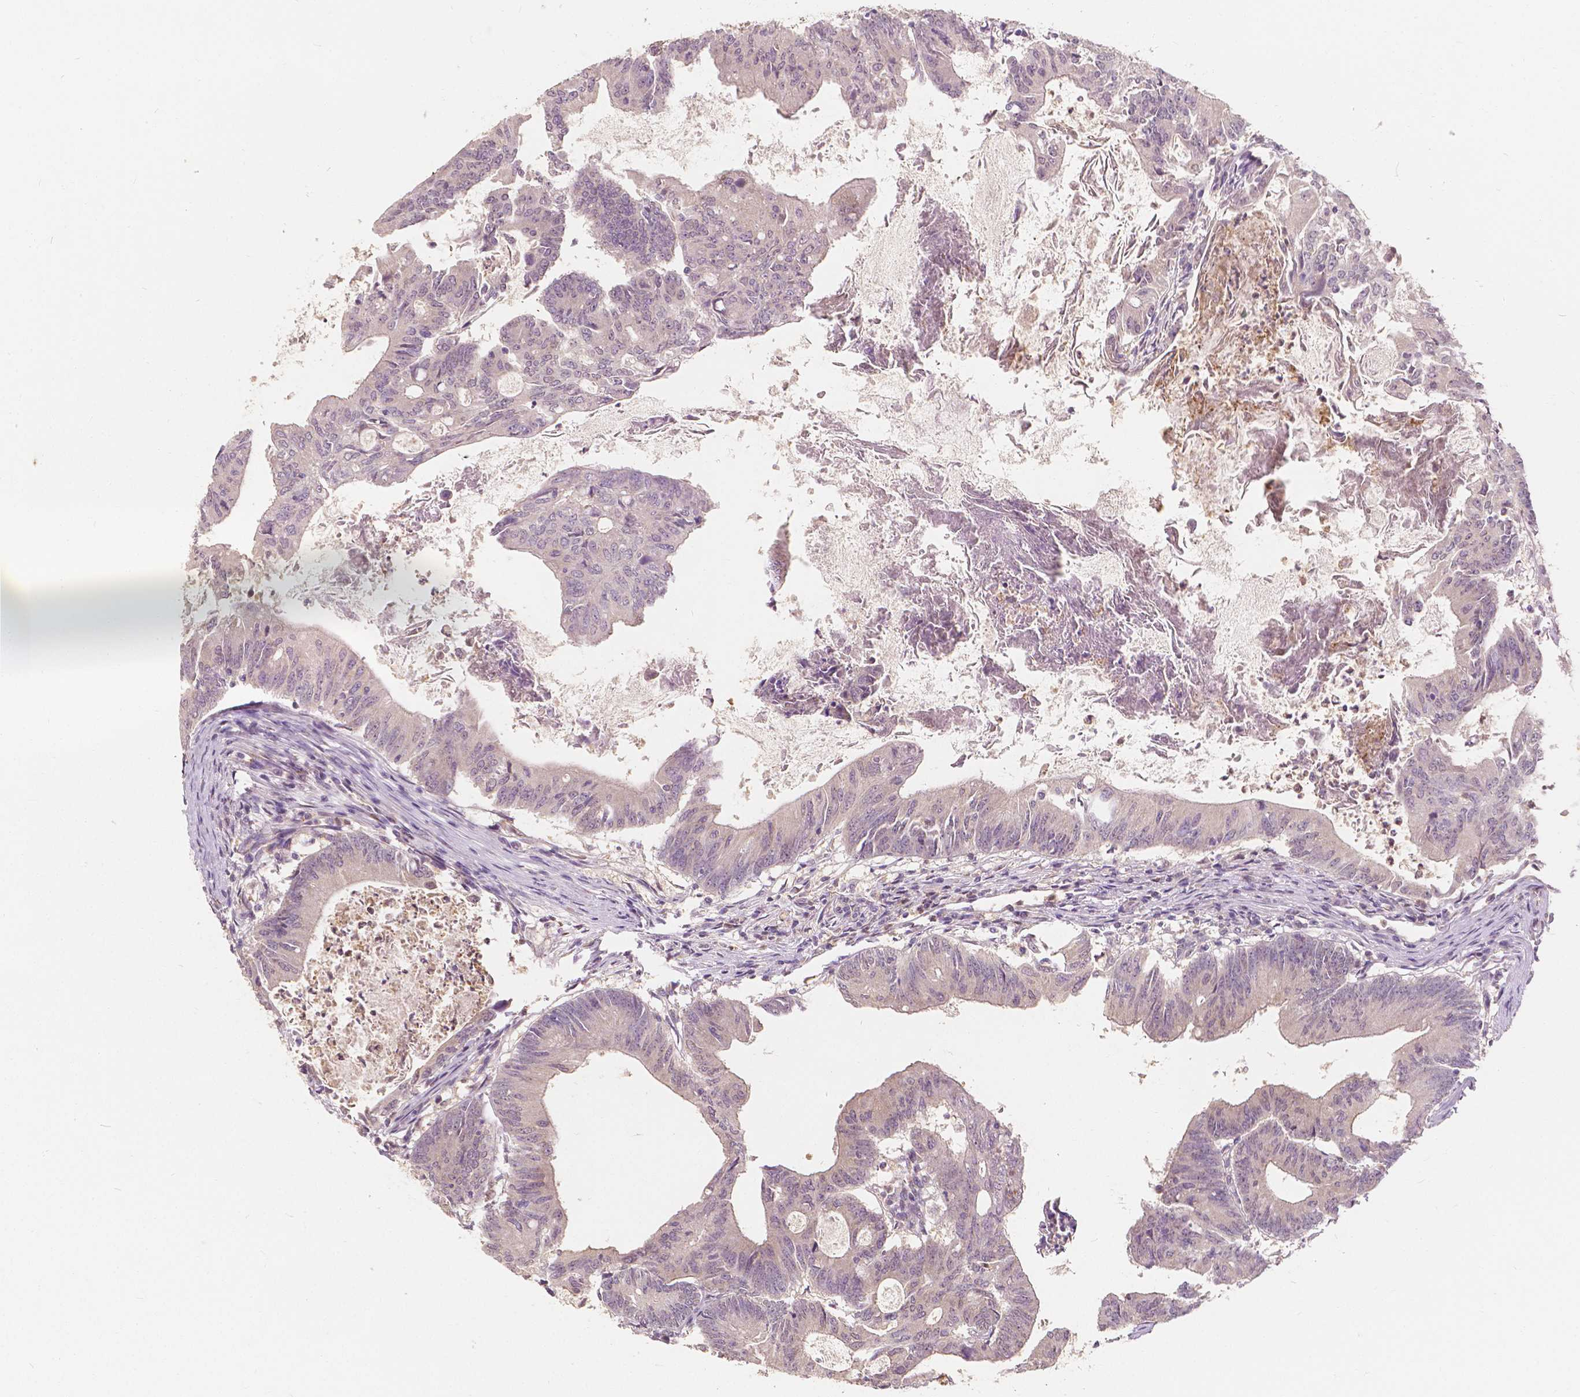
{"staining": {"intensity": "negative", "quantity": "none", "location": "none"}, "tissue": "colorectal cancer", "cell_type": "Tumor cells", "image_type": "cancer", "snomed": [{"axis": "morphology", "description": "Adenocarcinoma, NOS"}, {"axis": "topography", "description": "Colon"}], "caption": "This is an immunohistochemistry photomicrograph of human colorectal adenocarcinoma. There is no staining in tumor cells.", "gene": "NAPRT", "patient": {"sex": "female", "age": 70}}